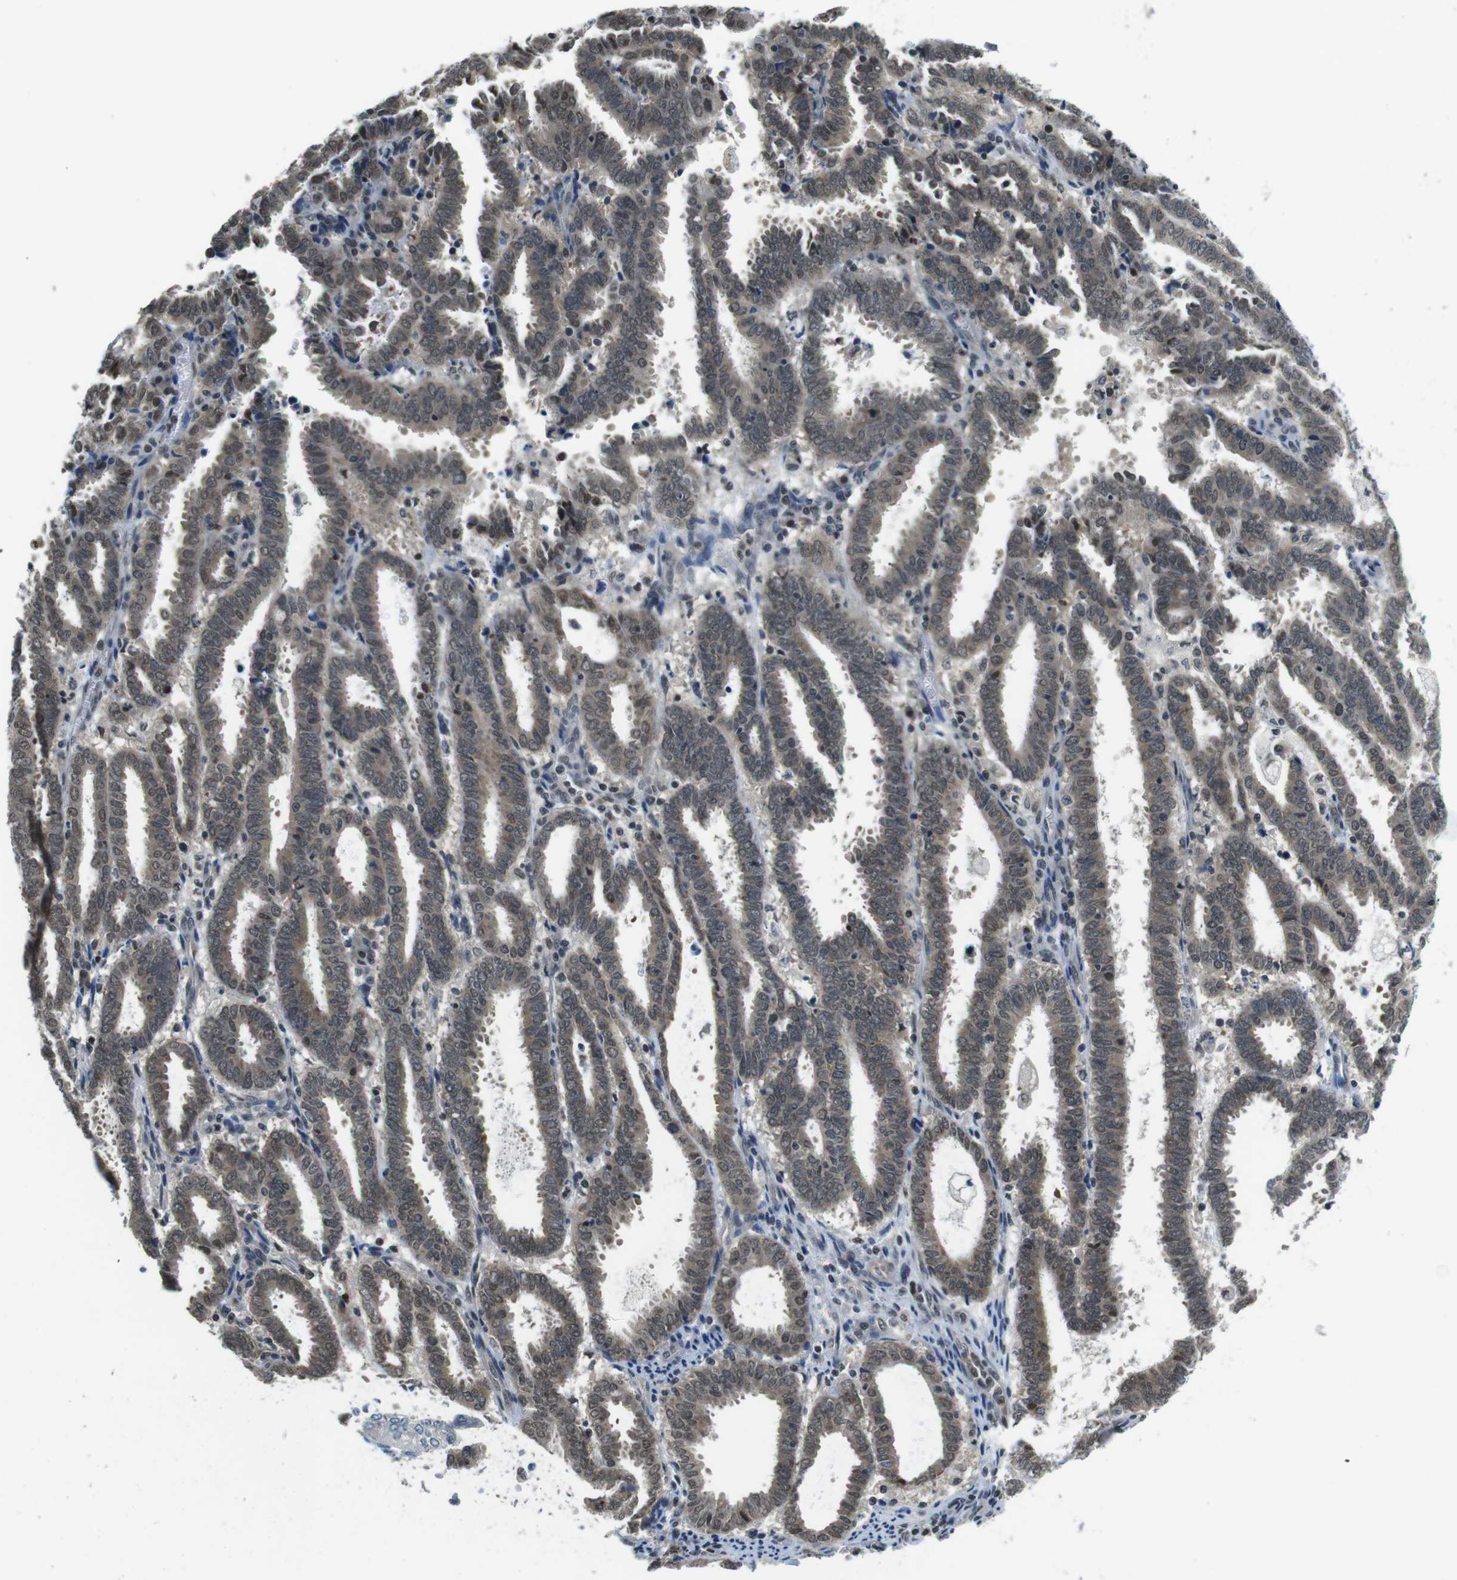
{"staining": {"intensity": "weak", "quantity": ">75%", "location": "cytoplasmic/membranous,nuclear"}, "tissue": "endometrial cancer", "cell_type": "Tumor cells", "image_type": "cancer", "snomed": [{"axis": "morphology", "description": "Adenocarcinoma, NOS"}, {"axis": "topography", "description": "Uterus"}], "caption": "Immunohistochemistry (DAB) staining of endometrial cancer reveals weak cytoplasmic/membranous and nuclear protein expression in approximately >75% of tumor cells. The staining is performed using DAB (3,3'-diaminobenzidine) brown chromogen to label protein expression. The nuclei are counter-stained blue using hematoxylin.", "gene": "NEK4", "patient": {"sex": "female", "age": 83}}